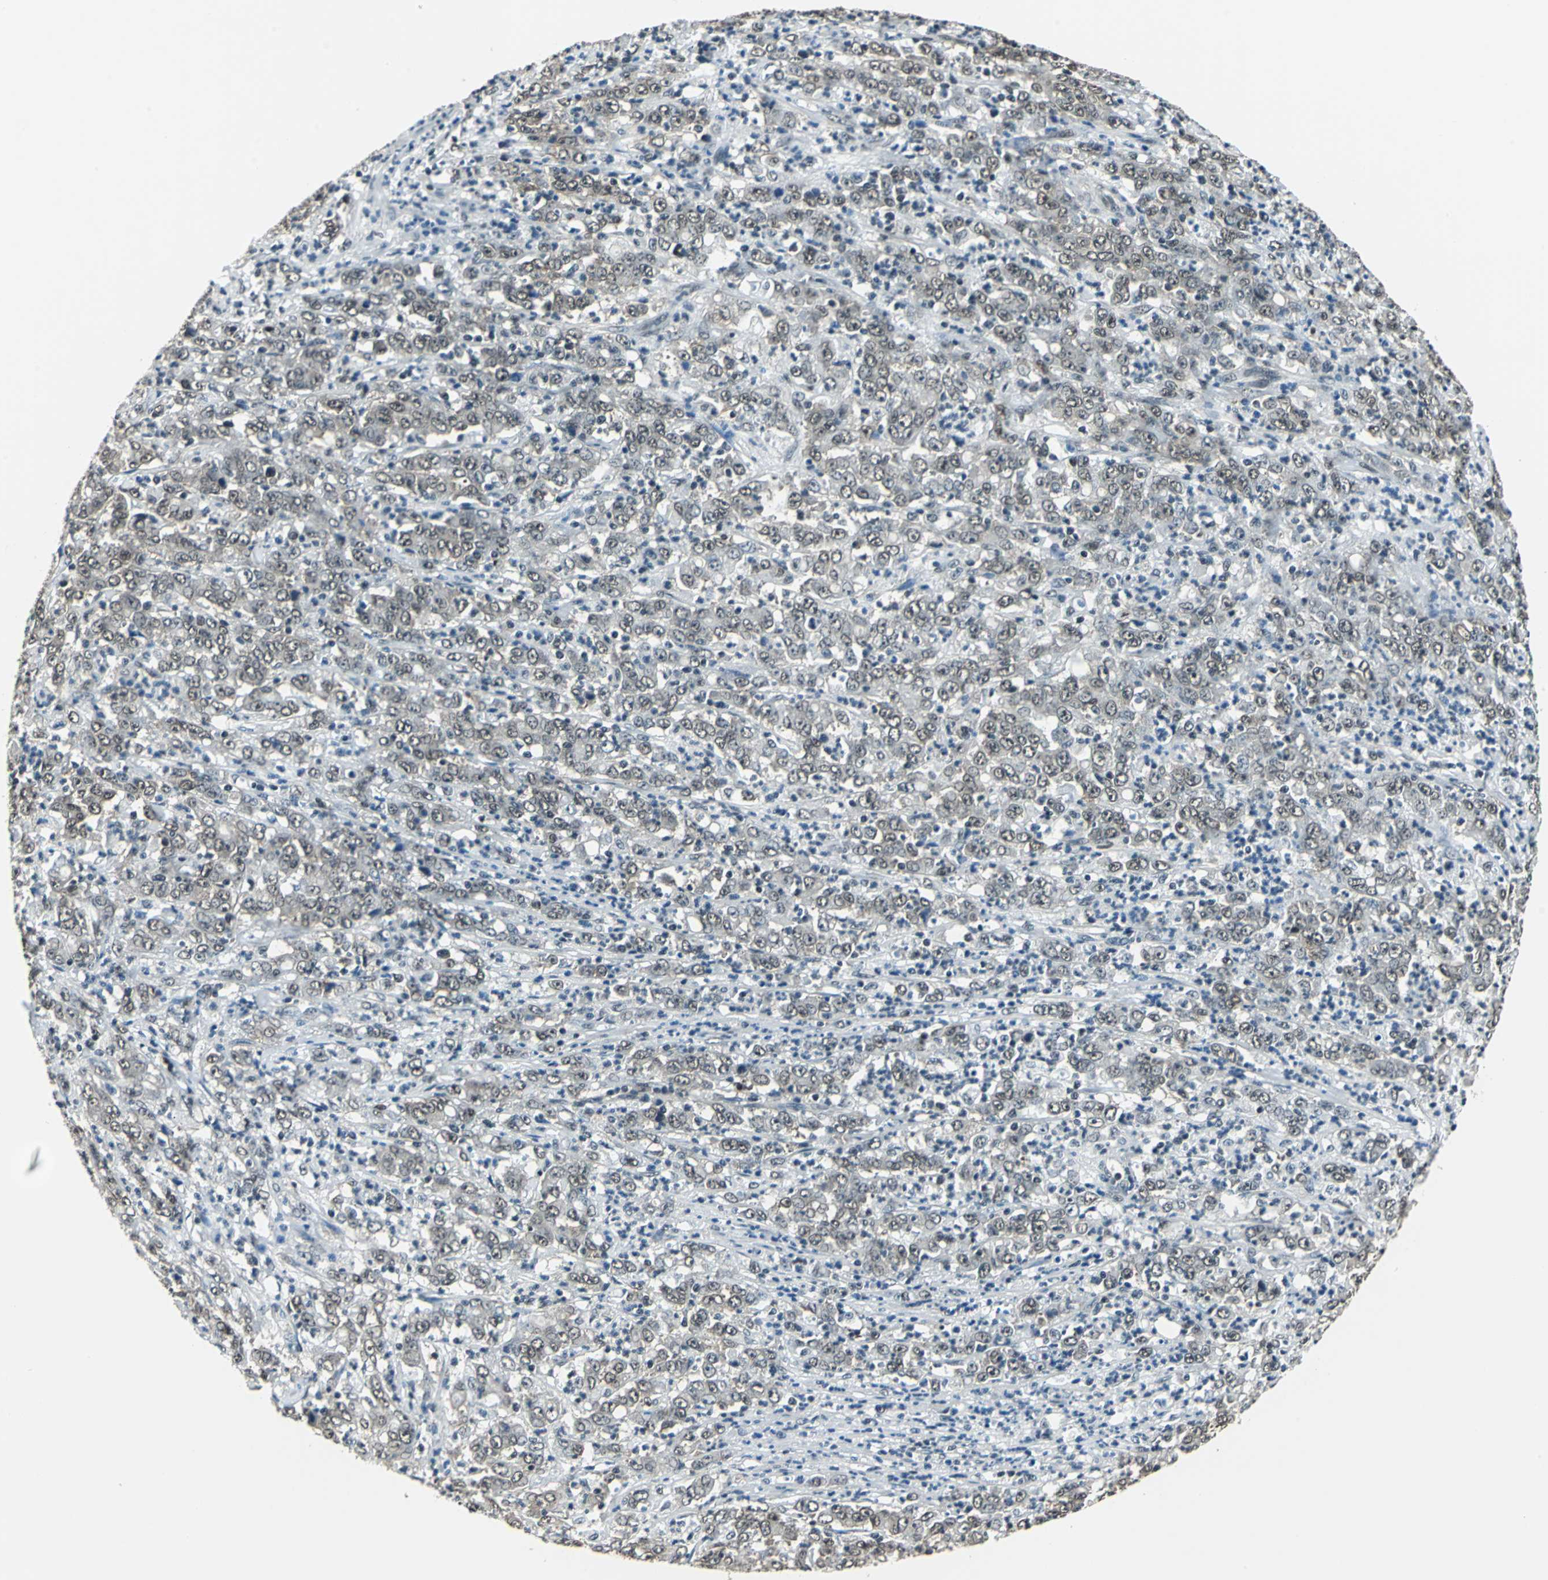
{"staining": {"intensity": "moderate", "quantity": ">75%", "location": "cytoplasmic/membranous,nuclear"}, "tissue": "stomach cancer", "cell_type": "Tumor cells", "image_type": "cancer", "snomed": [{"axis": "morphology", "description": "Adenocarcinoma, NOS"}, {"axis": "topography", "description": "Stomach, lower"}], "caption": "Stomach cancer (adenocarcinoma) was stained to show a protein in brown. There is medium levels of moderate cytoplasmic/membranous and nuclear positivity in about >75% of tumor cells.", "gene": "RBM14", "patient": {"sex": "female", "age": 71}}